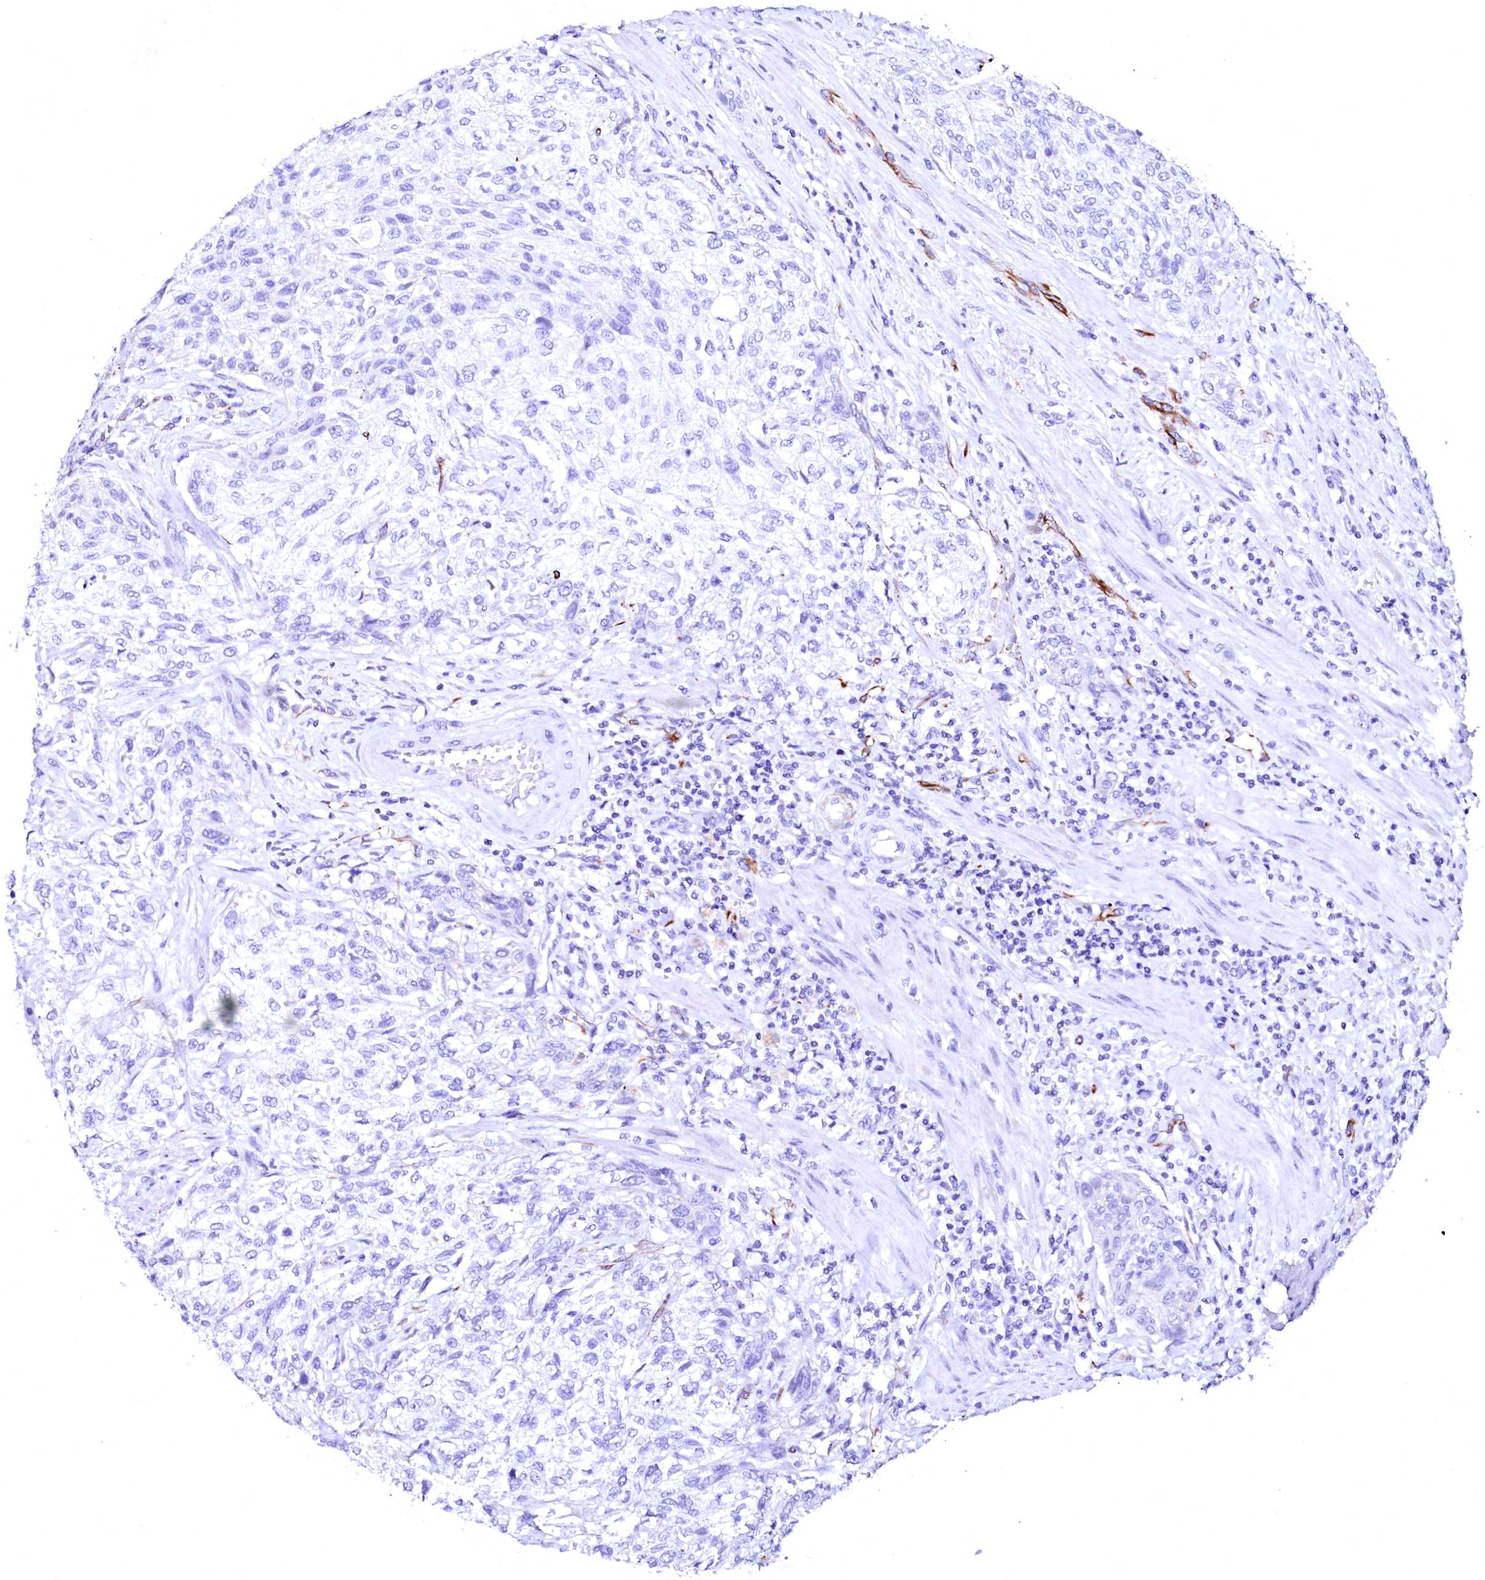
{"staining": {"intensity": "negative", "quantity": "none", "location": "none"}, "tissue": "urothelial cancer", "cell_type": "Tumor cells", "image_type": "cancer", "snomed": [{"axis": "morphology", "description": "Normal tissue, NOS"}, {"axis": "morphology", "description": "Urothelial carcinoma, NOS"}, {"axis": "topography", "description": "Urinary bladder"}, {"axis": "topography", "description": "Peripheral nerve tissue"}], "caption": "A photomicrograph of human urothelial cancer is negative for staining in tumor cells. The staining was performed using DAB (3,3'-diaminobenzidine) to visualize the protein expression in brown, while the nuclei were stained in blue with hematoxylin (Magnification: 20x).", "gene": "SFR1", "patient": {"sex": "male", "age": 35}}